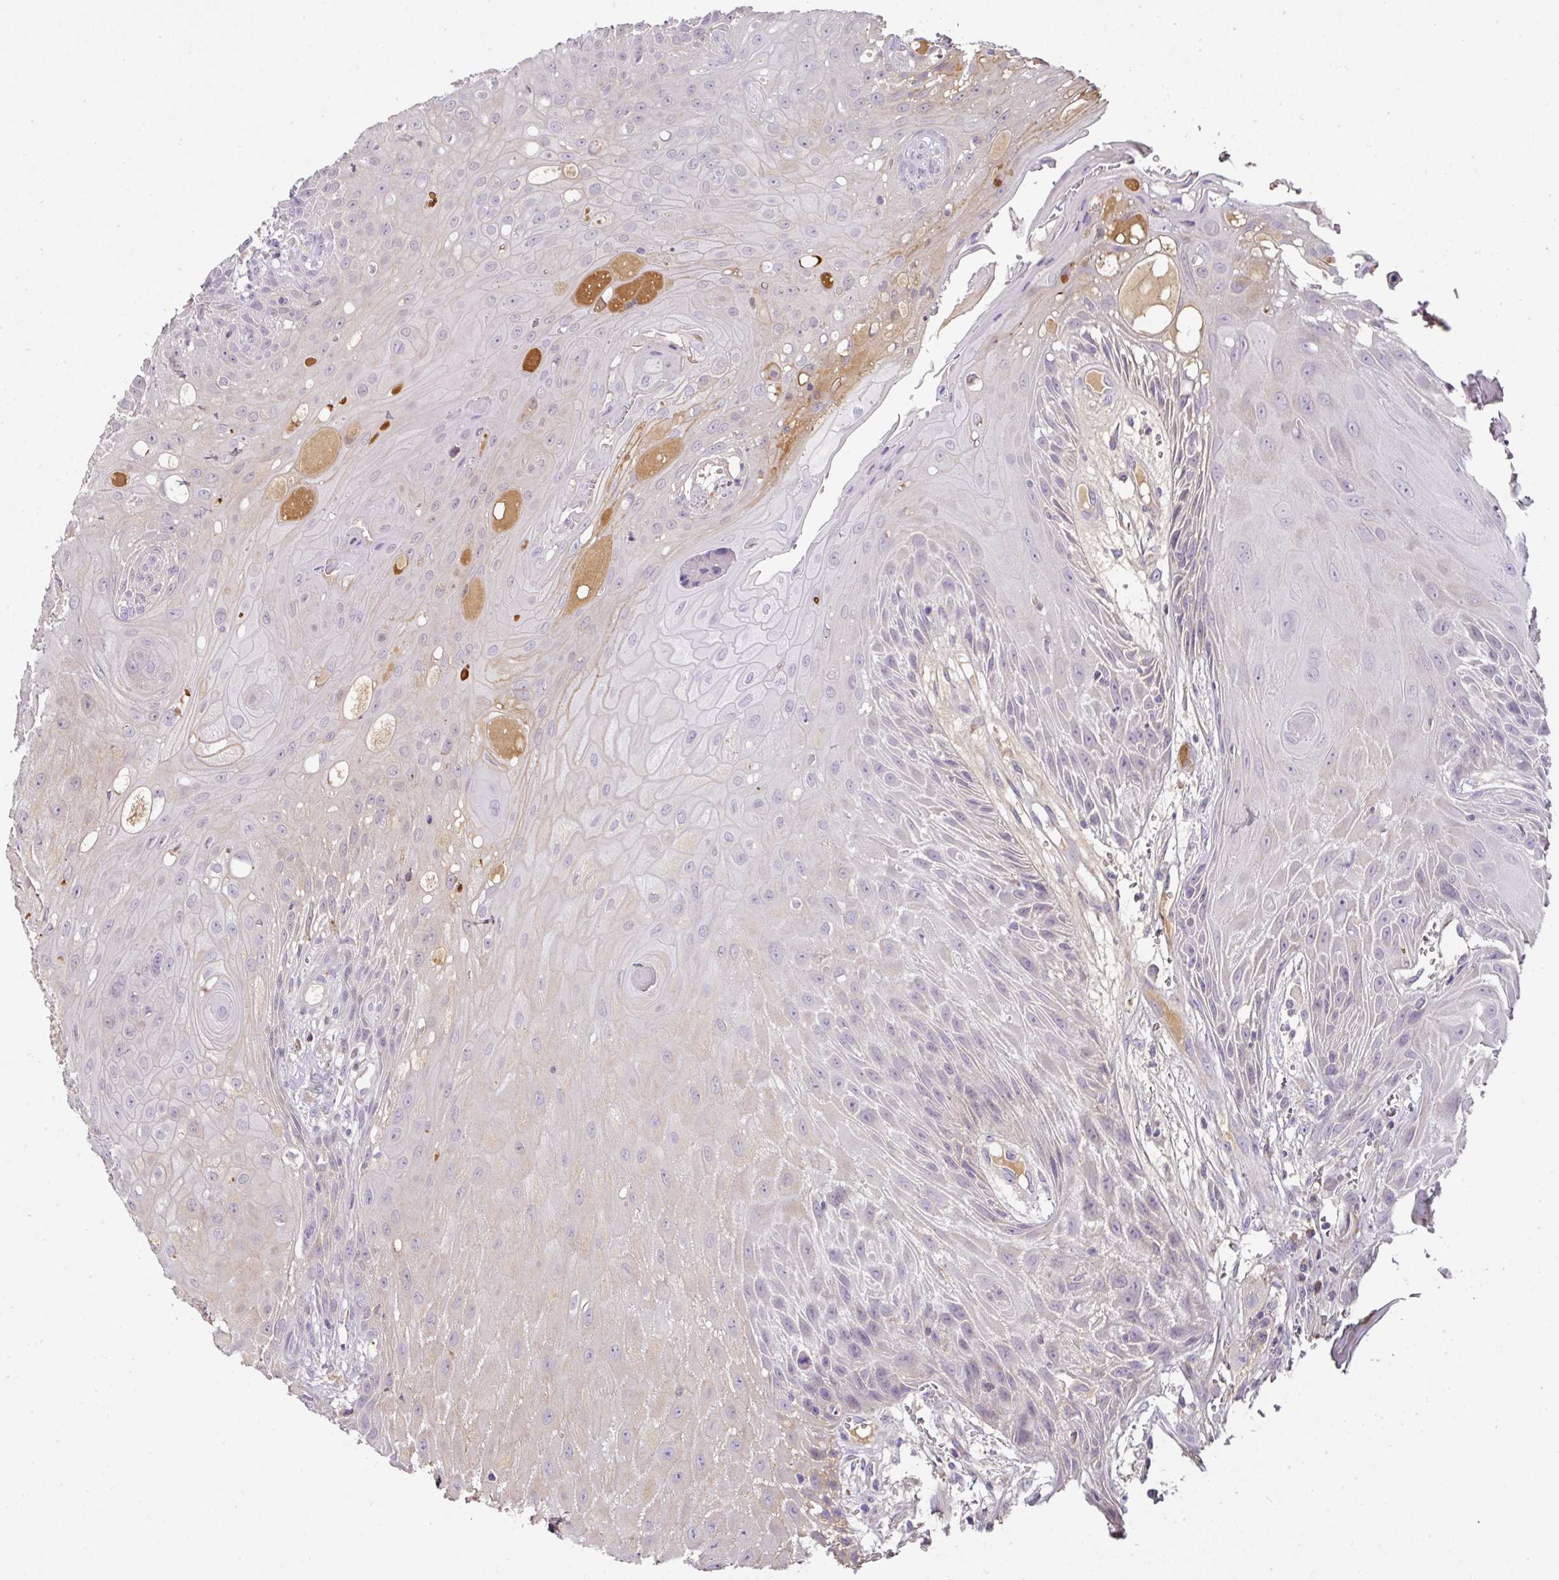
{"staining": {"intensity": "moderate", "quantity": "<25%", "location": "cytoplasmic/membranous"}, "tissue": "head and neck cancer", "cell_type": "Tumor cells", "image_type": "cancer", "snomed": [{"axis": "morphology", "description": "Squamous cell carcinoma, NOS"}, {"axis": "topography", "description": "Head-Neck"}], "caption": "Protein expression analysis of squamous cell carcinoma (head and neck) shows moderate cytoplasmic/membranous staining in about <25% of tumor cells.", "gene": "CCZ1", "patient": {"sex": "female", "age": 73}}